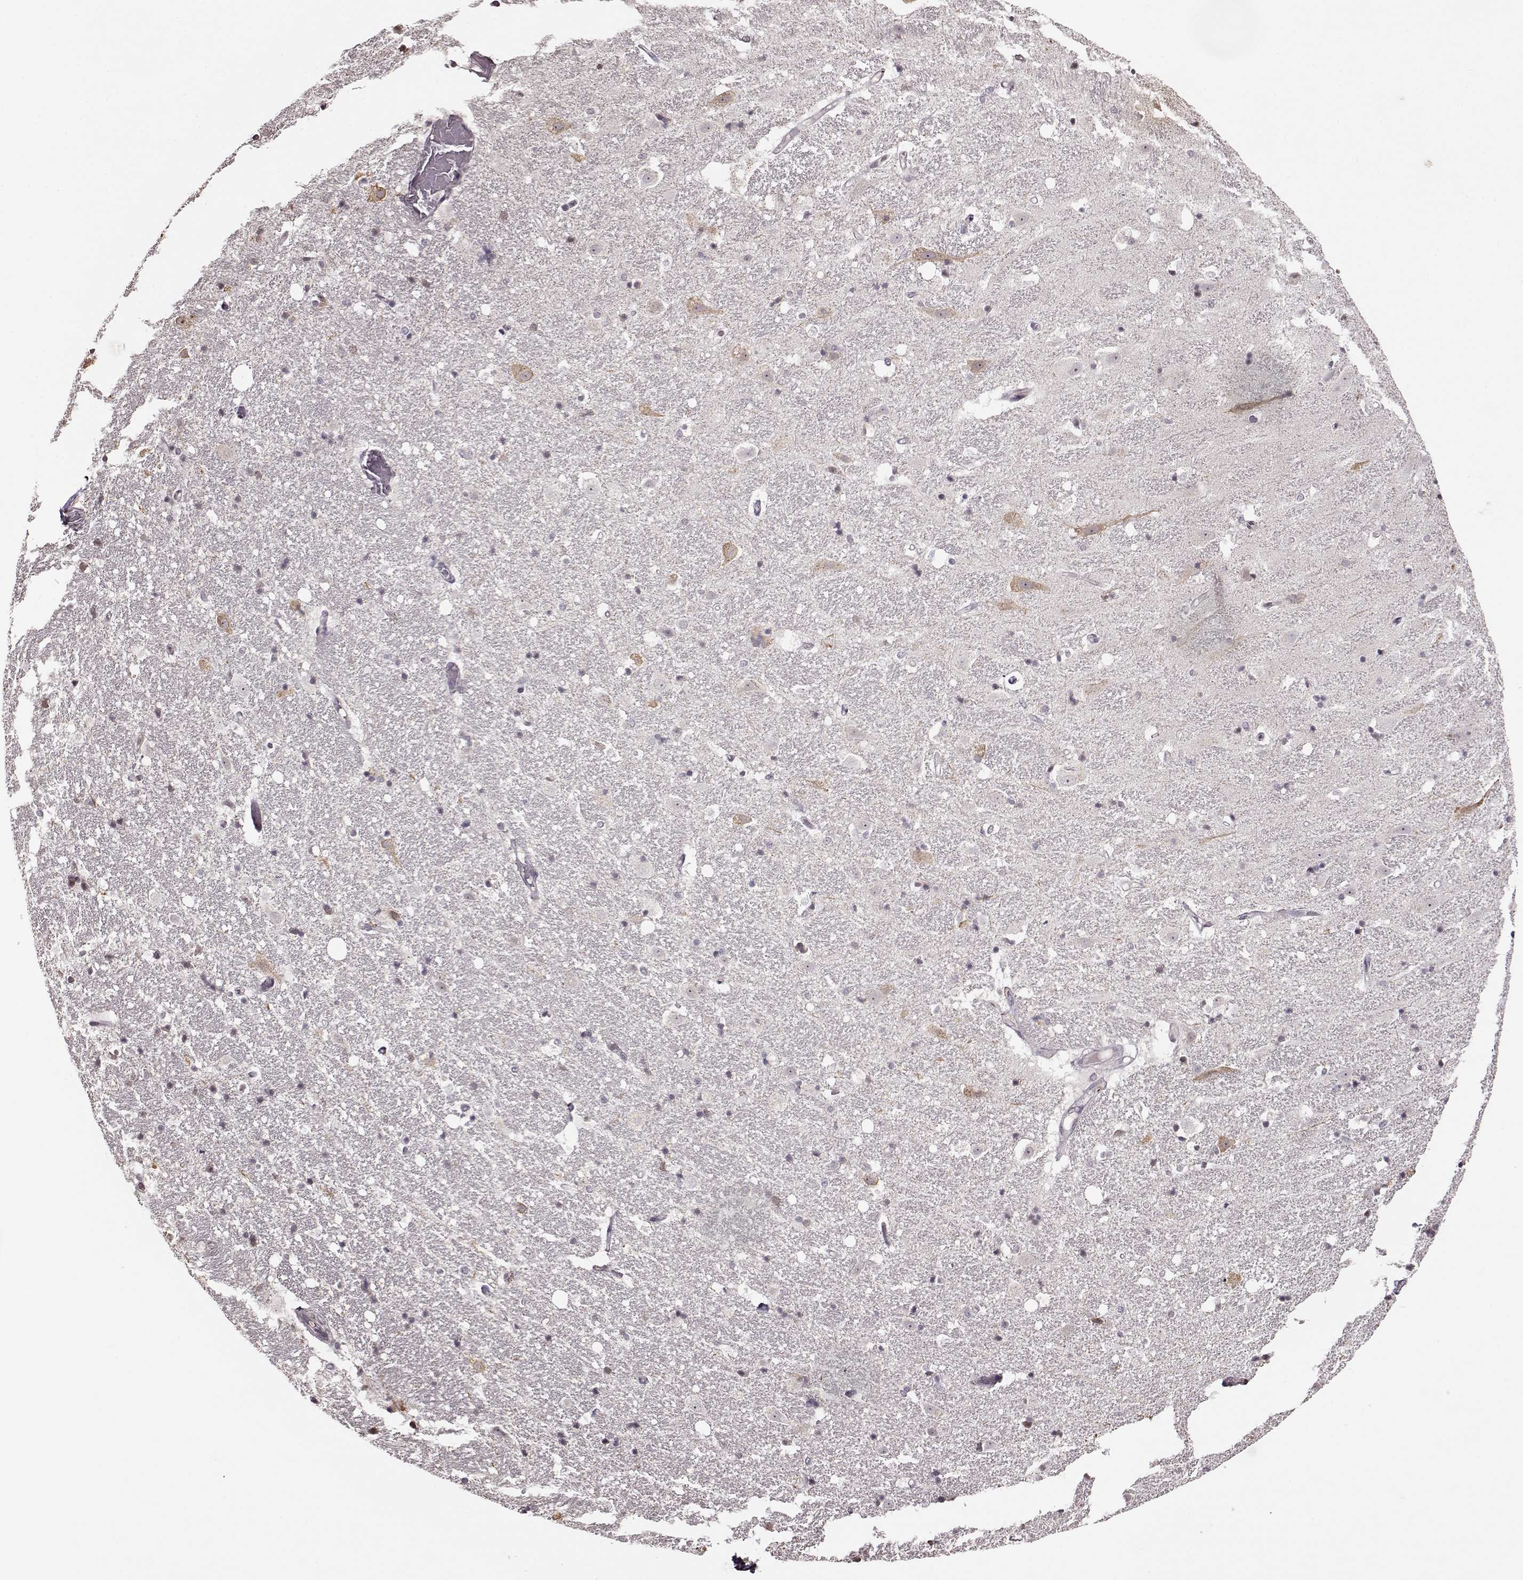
{"staining": {"intensity": "negative", "quantity": "none", "location": "none"}, "tissue": "hippocampus", "cell_type": "Glial cells", "image_type": "normal", "snomed": [{"axis": "morphology", "description": "Normal tissue, NOS"}, {"axis": "topography", "description": "Hippocampus"}], "caption": "Glial cells show no significant protein positivity in benign hippocampus.", "gene": "FSHB", "patient": {"sex": "male", "age": 49}}